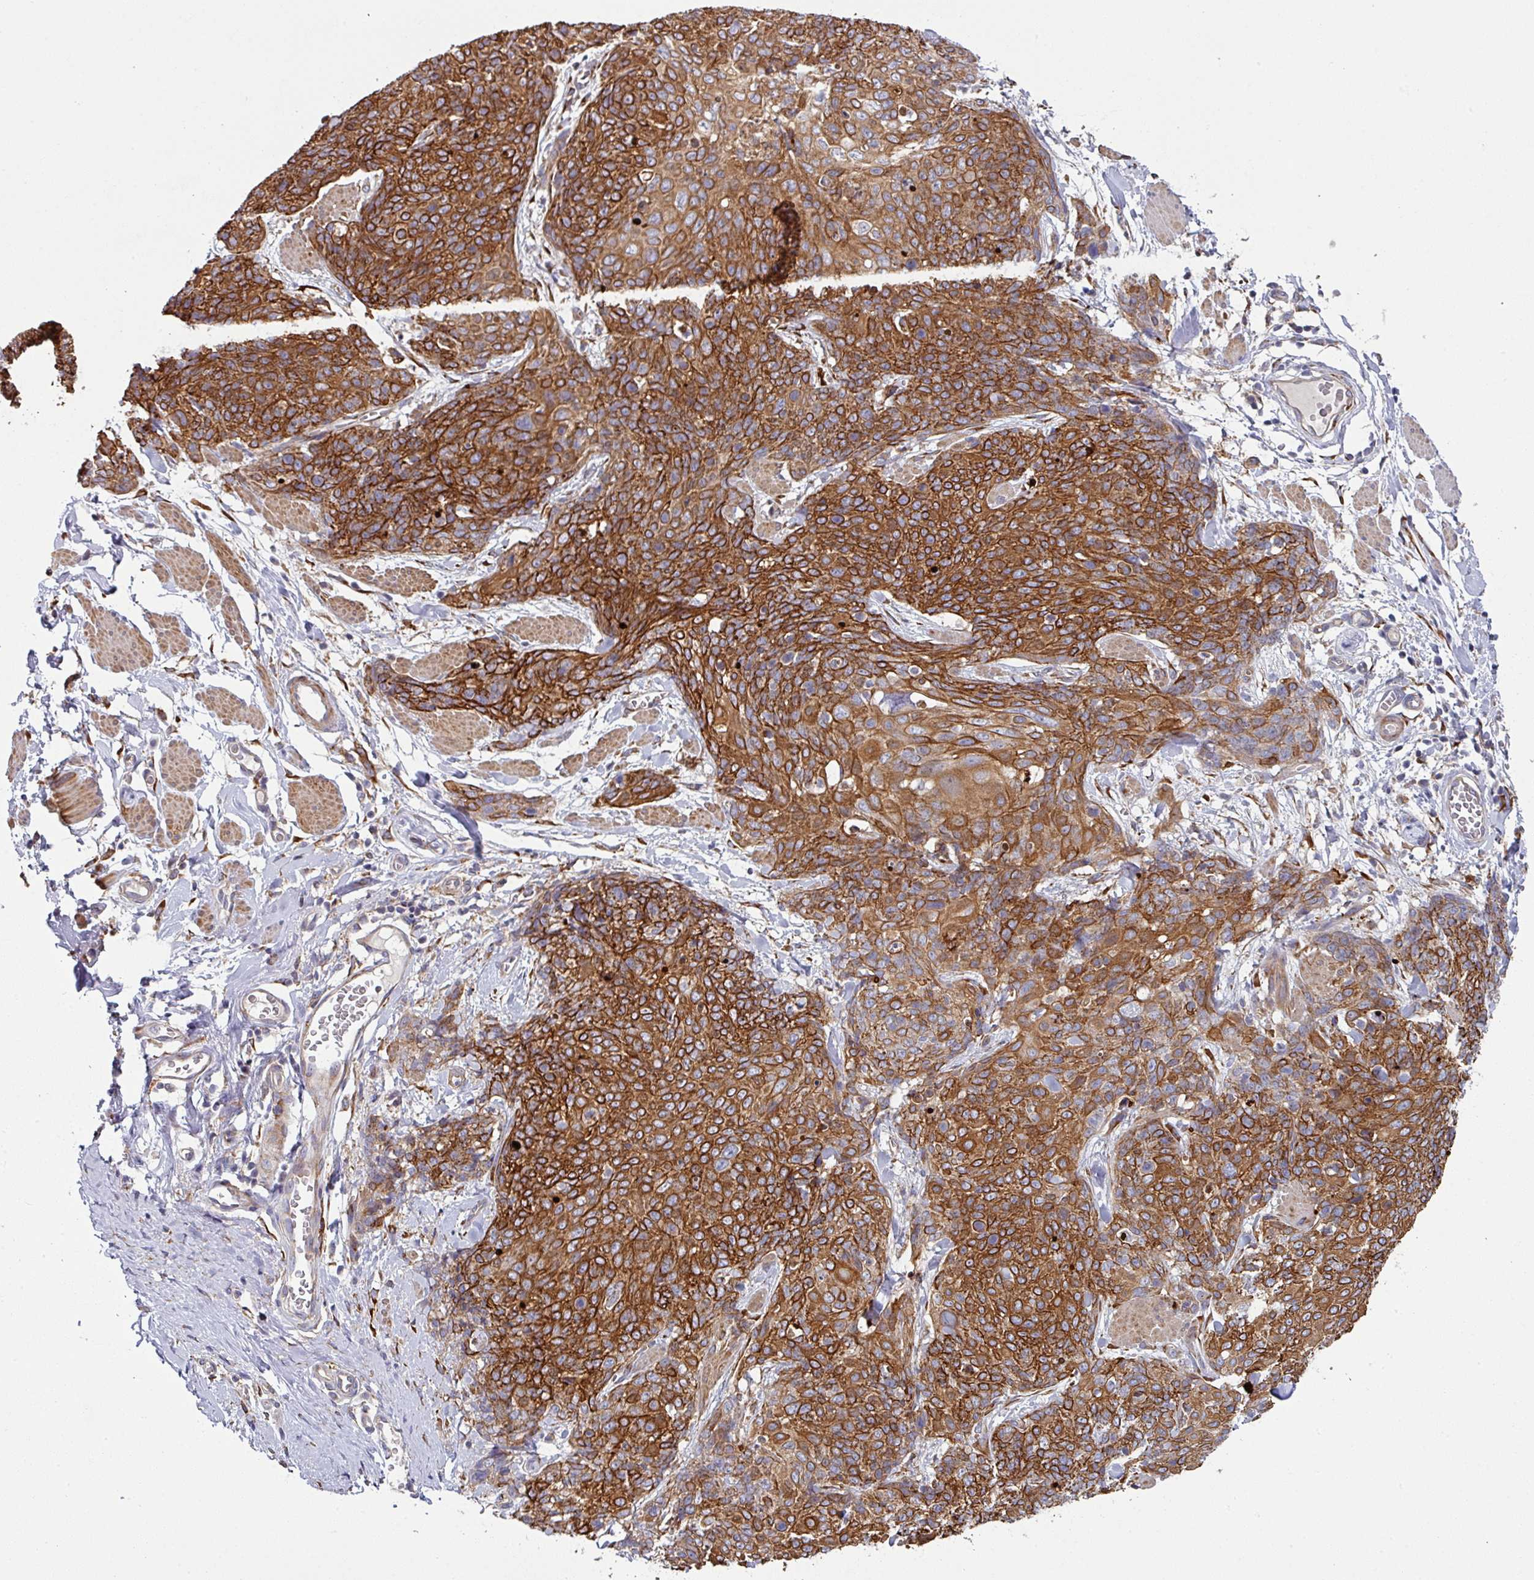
{"staining": {"intensity": "strong", "quantity": ">75%", "location": "cytoplasmic/membranous"}, "tissue": "skin cancer", "cell_type": "Tumor cells", "image_type": "cancer", "snomed": [{"axis": "morphology", "description": "Squamous cell carcinoma, NOS"}, {"axis": "topography", "description": "Skin"}, {"axis": "topography", "description": "Vulva"}], "caption": "Skin squamous cell carcinoma stained with a protein marker displays strong staining in tumor cells.", "gene": "ZNF268", "patient": {"sex": "female", "age": 85}}